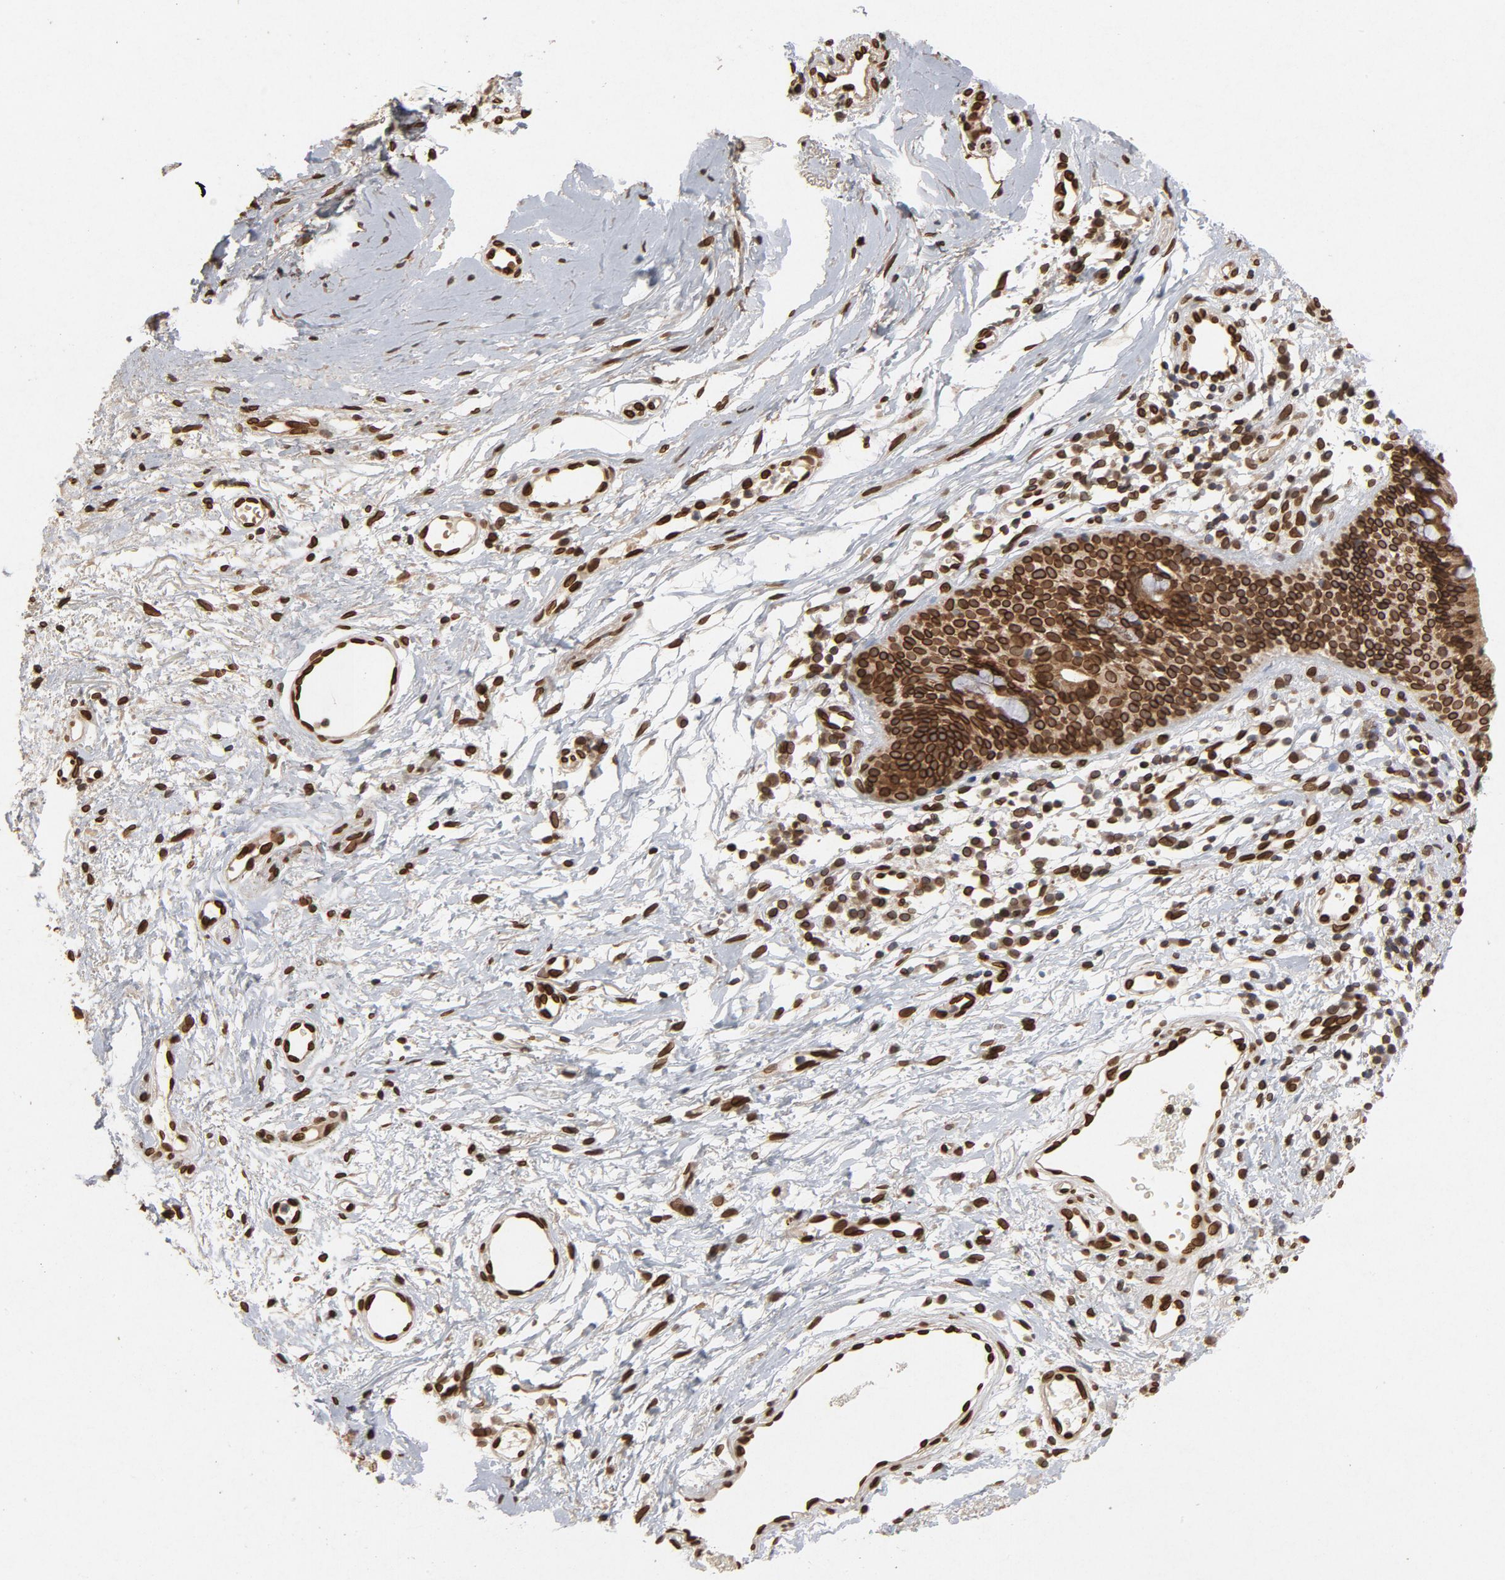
{"staining": {"intensity": "strong", "quantity": ">75%", "location": "cytoplasmic/membranous,nuclear"}, "tissue": "nasopharynx", "cell_type": "Respiratory epithelial cells", "image_type": "normal", "snomed": [{"axis": "morphology", "description": "Normal tissue, NOS"}, {"axis": "morphology", "description": "Basal cell carcinoma"}, {"axis": "topography", "description": "Cartilage tissue"}, {"axis": "topography", "description": "Nasopharynx"}, {"axis": "topography", "description": "Oral tissue"}], "caption": "Immunohistochemistry histopathology image of unremarkable nasopharynx: human nasopharynx stained using IHC exhibits high levels of strong protein expression localized specifically in the cytoplasmic/membranous,nuclear of respiratory epithelial cells, appearing as a cytoplasmic/membranous,nuclear brown color.", "gene": "LMNA", "patient": {"sex": "female", "age": 77}}